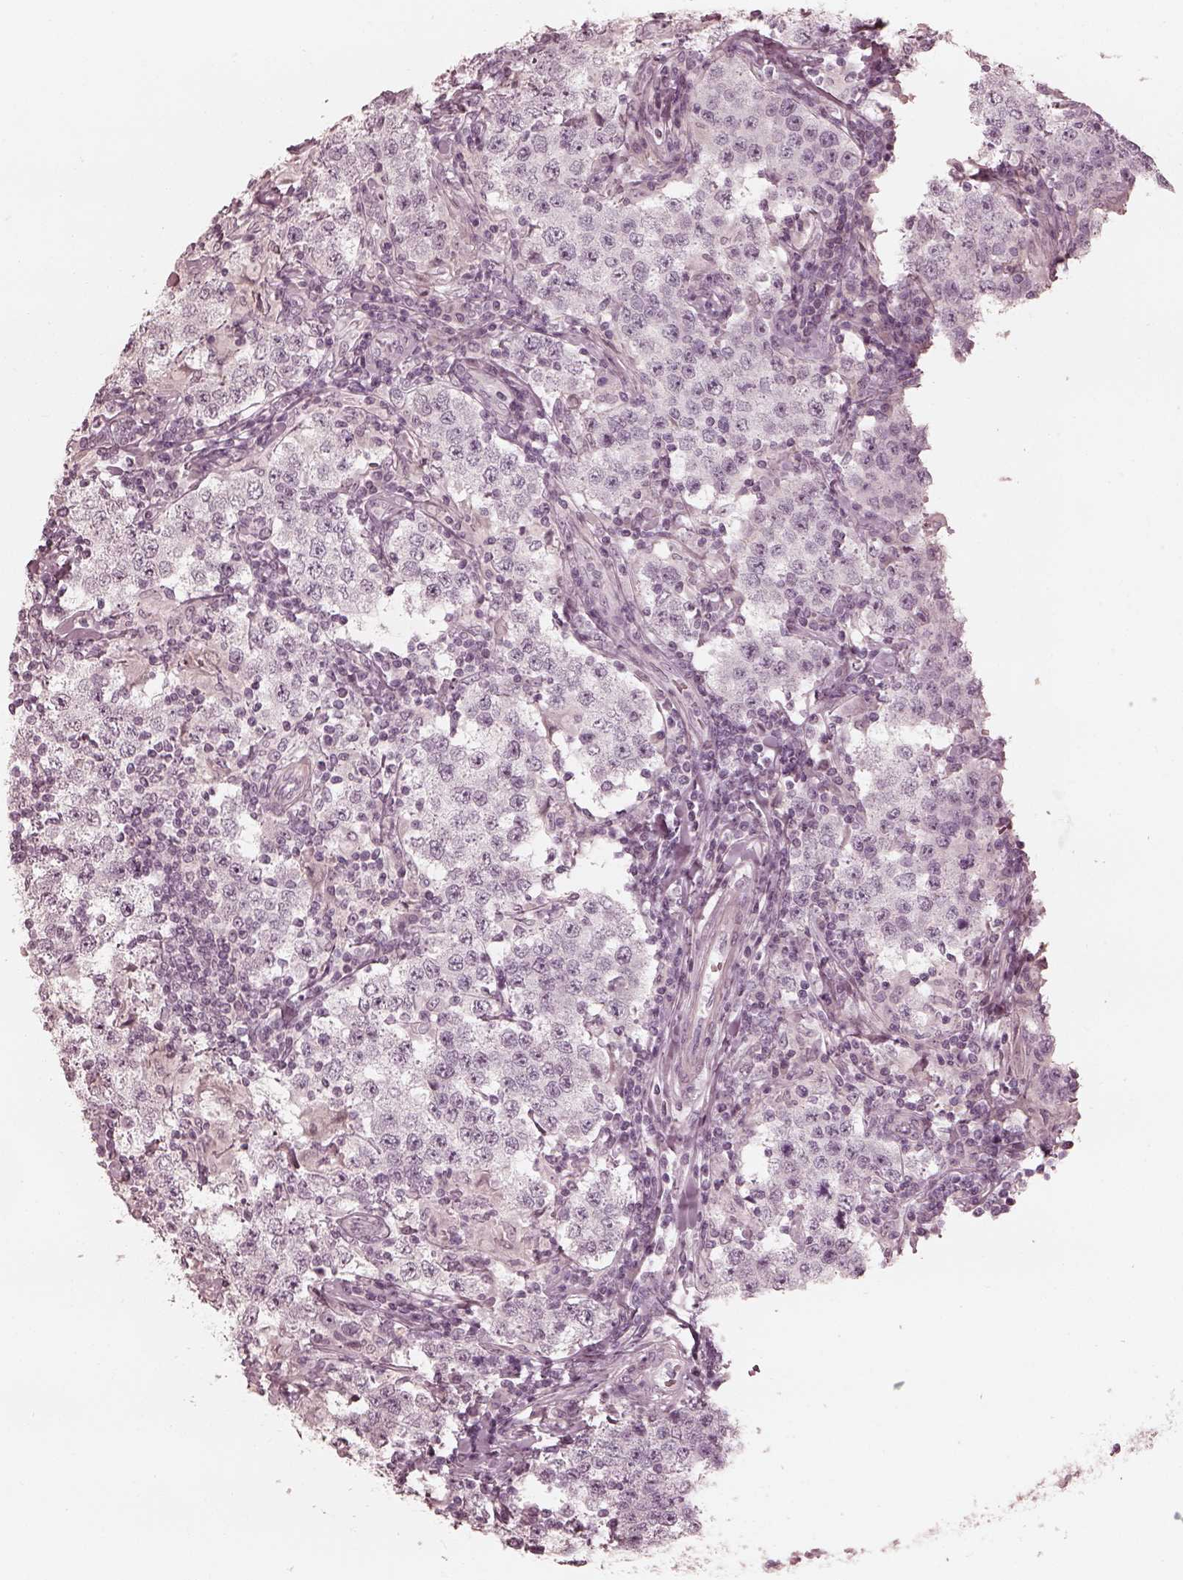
{"staining": {"intensity": "negative", "quantity": "none", "location": "none"}, "tissue": "testis cancer", "cell_type": "Tumor cells", "image_type": "cancer", "snomed": [{"axis": "morphology", "description": "Seminoma, NOS"}, {"axis": "morphology", "description": "Carcinoma, Embryonal, NOS"}, {"axis": "topography", "description": "Testis"}], "caption": "Immunohistochemistry (IHC) image of testis seminoma stained for a protein (brown), which reveals no expression in tumor cells.", "gene": "ADRB3", "patient": {"sex": "male", "age": 41}}